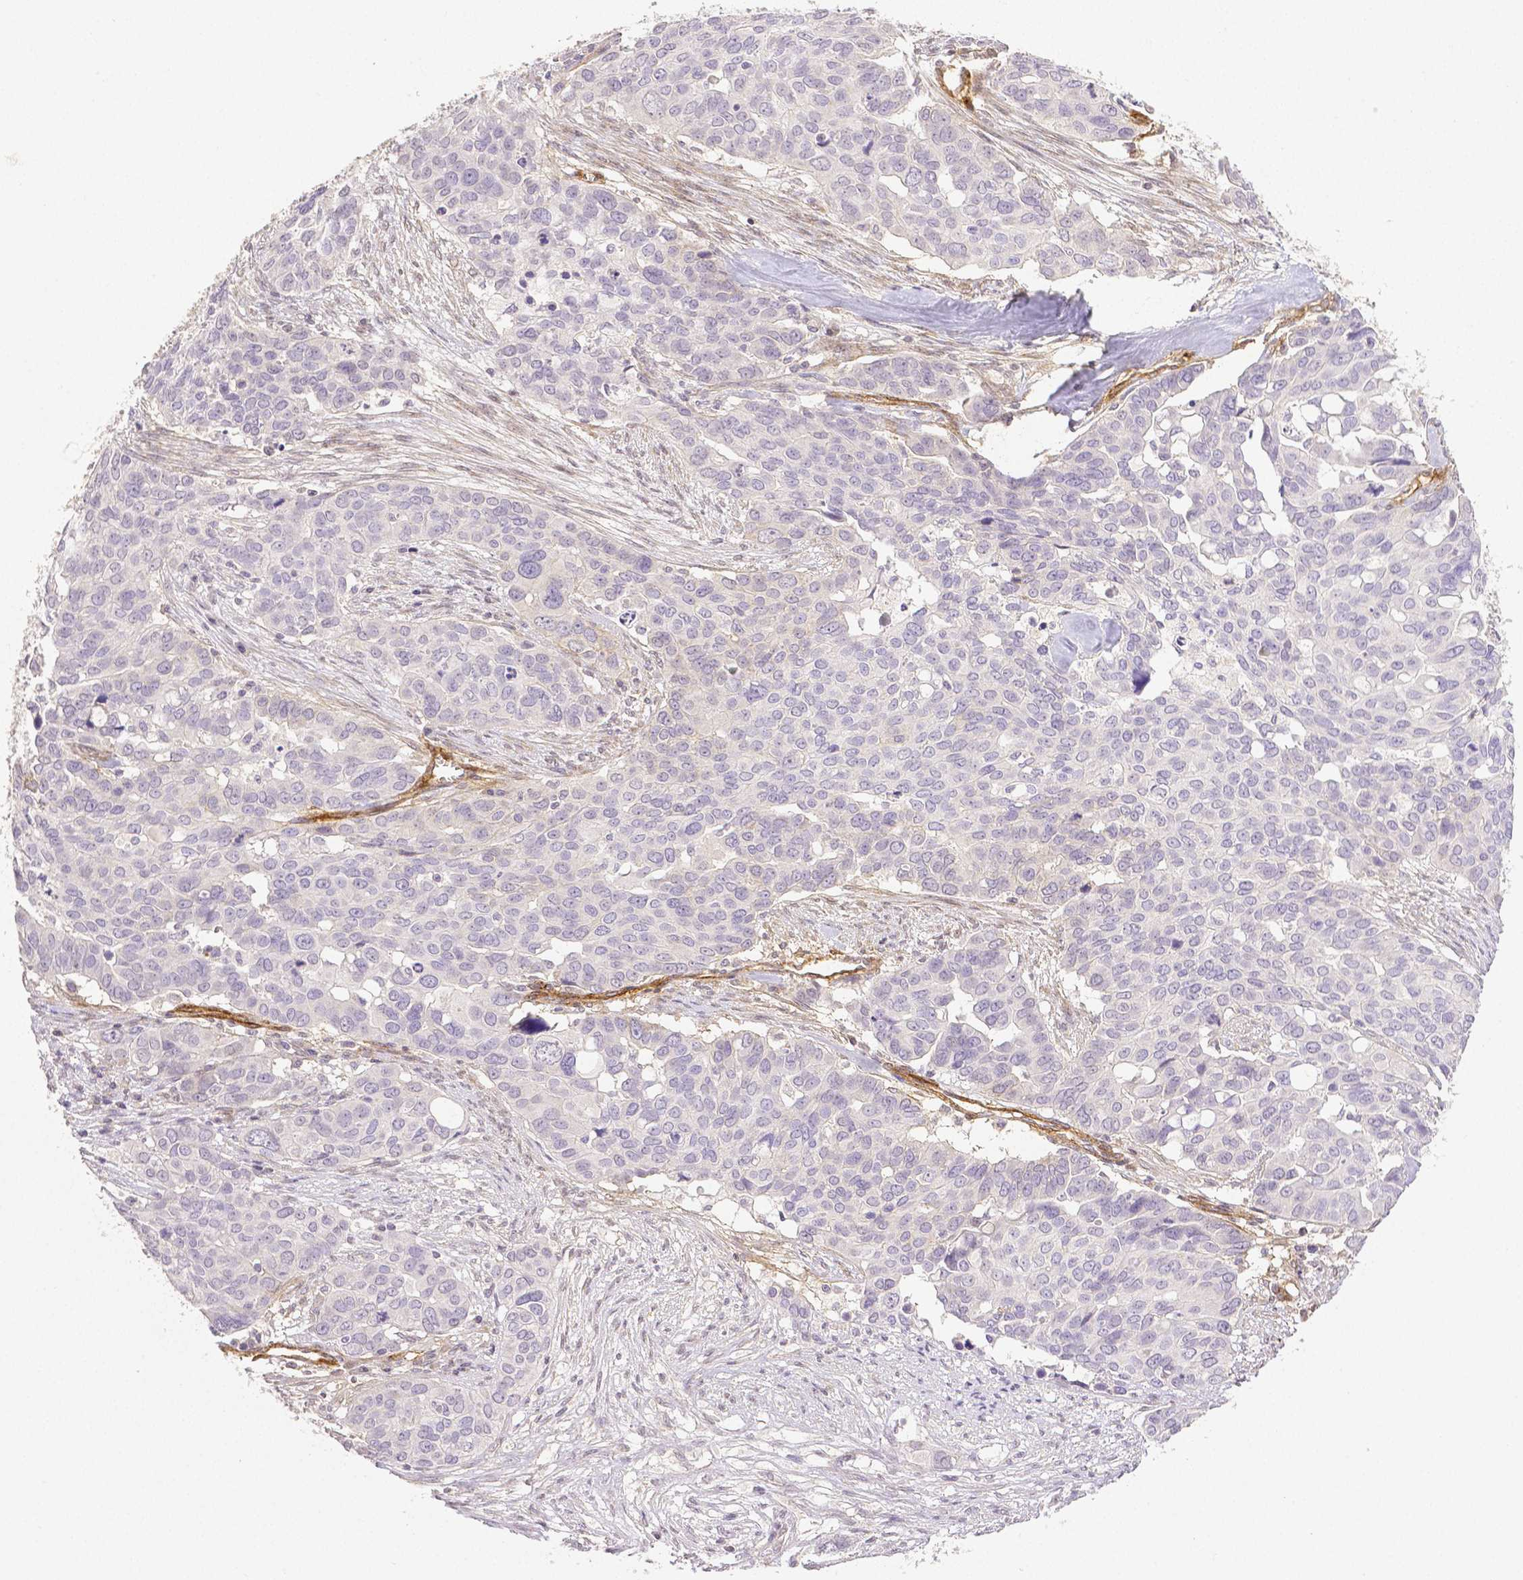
{"staining": {"intensity": "negative", "quantity": "none", "location": "none"}, "tissue": "ovarian cancer", "cell_type": "Tumor cells", "image_type": "cancer", "snomed": [{"axis": "morphology", "description": "Carcinoma, endometroid"}, {"axis": "topography", "description": "Ovary"}], "caption": "DAB (3,3'-diaminobenzidine) immunohistochemical staining of human ovarian endometroid carcinoma displays no significant staining in tumor cells.", "gene": "THY1", "patient": {"sex": "female", "age": 78}}